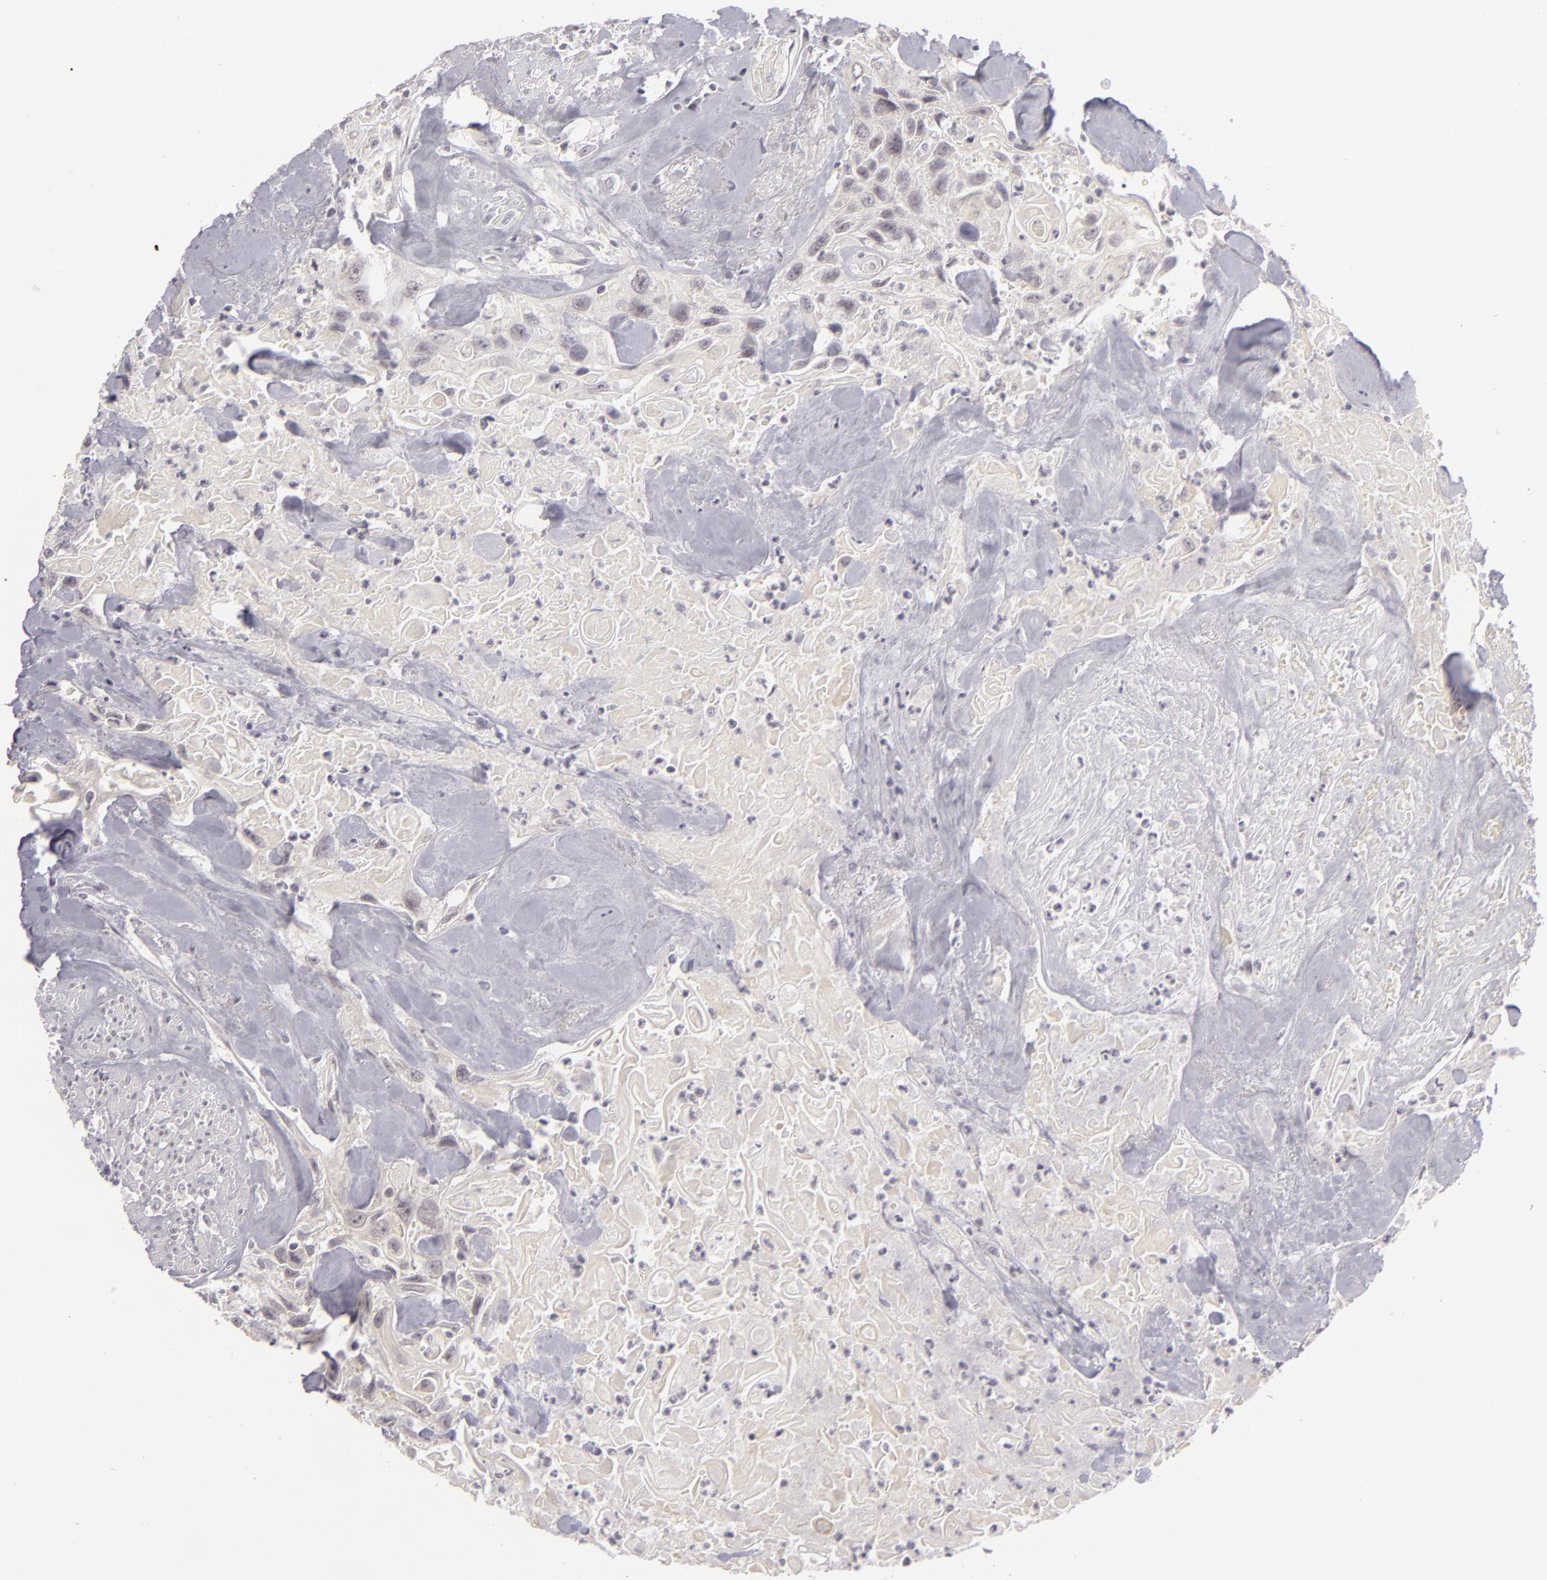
{"staining": {"intensity": "negative", "quantity": "none", "location": "none"}, "tissue": "urothelial cancer", "cell_type": "Tumor cells", "image_type": "cancer", "snomed": [{"axis": "morphology", "description": "Urothelial carcinoma, High grade"}, {"axis": "topography", "description": "Urinary bladder"}], "caption": "A high-resolution micrograph shows immunohistochemistry (IHC) staining of high-grade urothelial carcinoma, which displays no significant staining in tumor cells. (Brightfield microscopy of DAB immunohistochemistry (IHC) at high magnification).", "gene": "DLG3", "patient": {"sex": "female", "age": 84}}